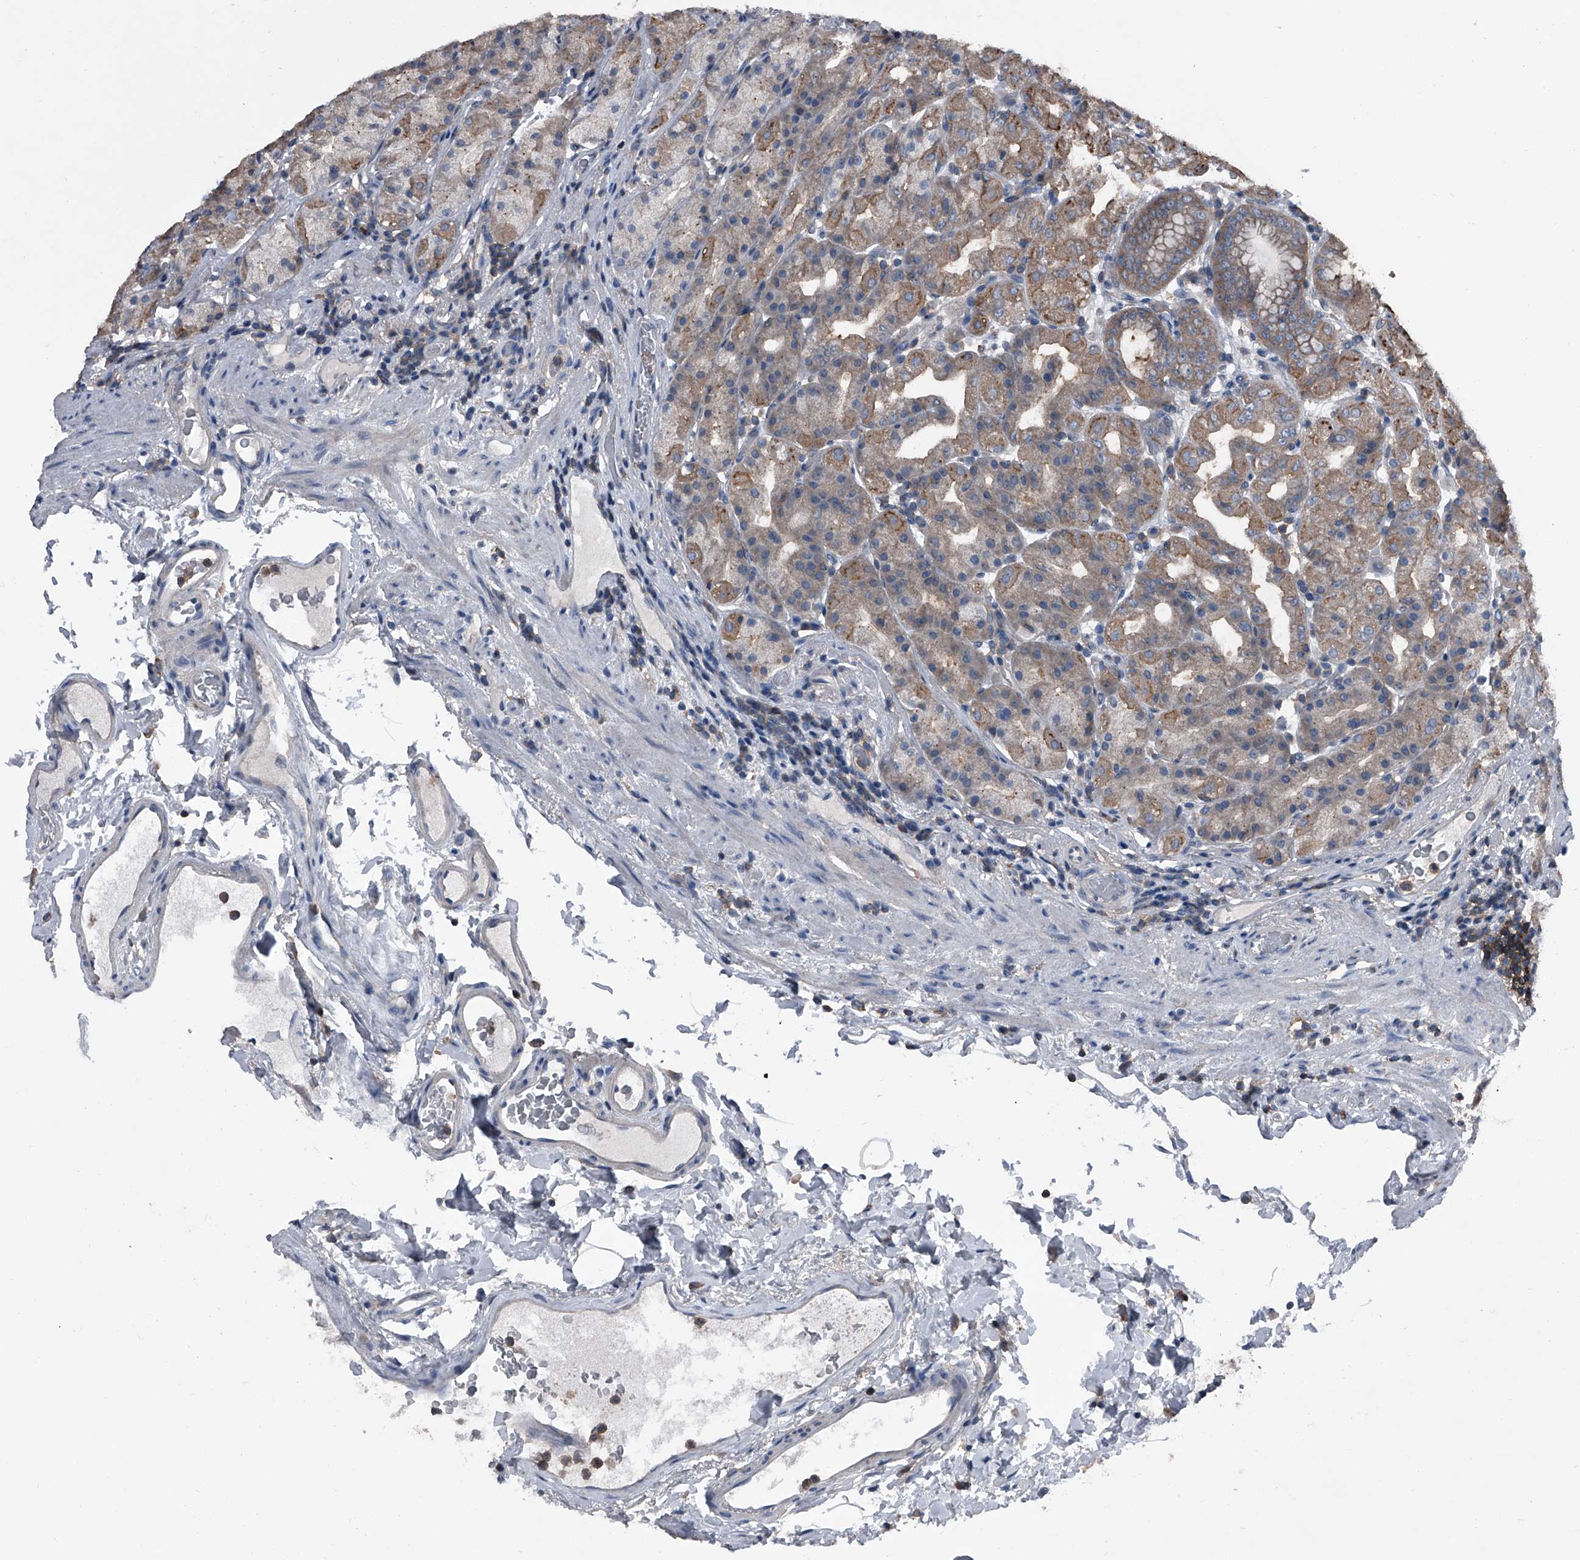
{"staining": {"intensity": "moderate", "quantity": "25%-75%", "location": "cytoplasmic/membranous"}, "tissue": "stomach", "cell_type": "Glandular cells", "image_type": "normal", "snomed": [{"axis": "morphology", "description": "Normal tissue, NOS"}, {"axis": "topography", "description": "Stomach, upper"}], "caption": "Immunohistochemical staining of normal human stomach reveals medium levels of moderate cytoplasmic/membranous expression in about 25%-75% of glandular cells.", "gene": "PIP5K1A", "patient": {"sex": "male", "age": 68}}